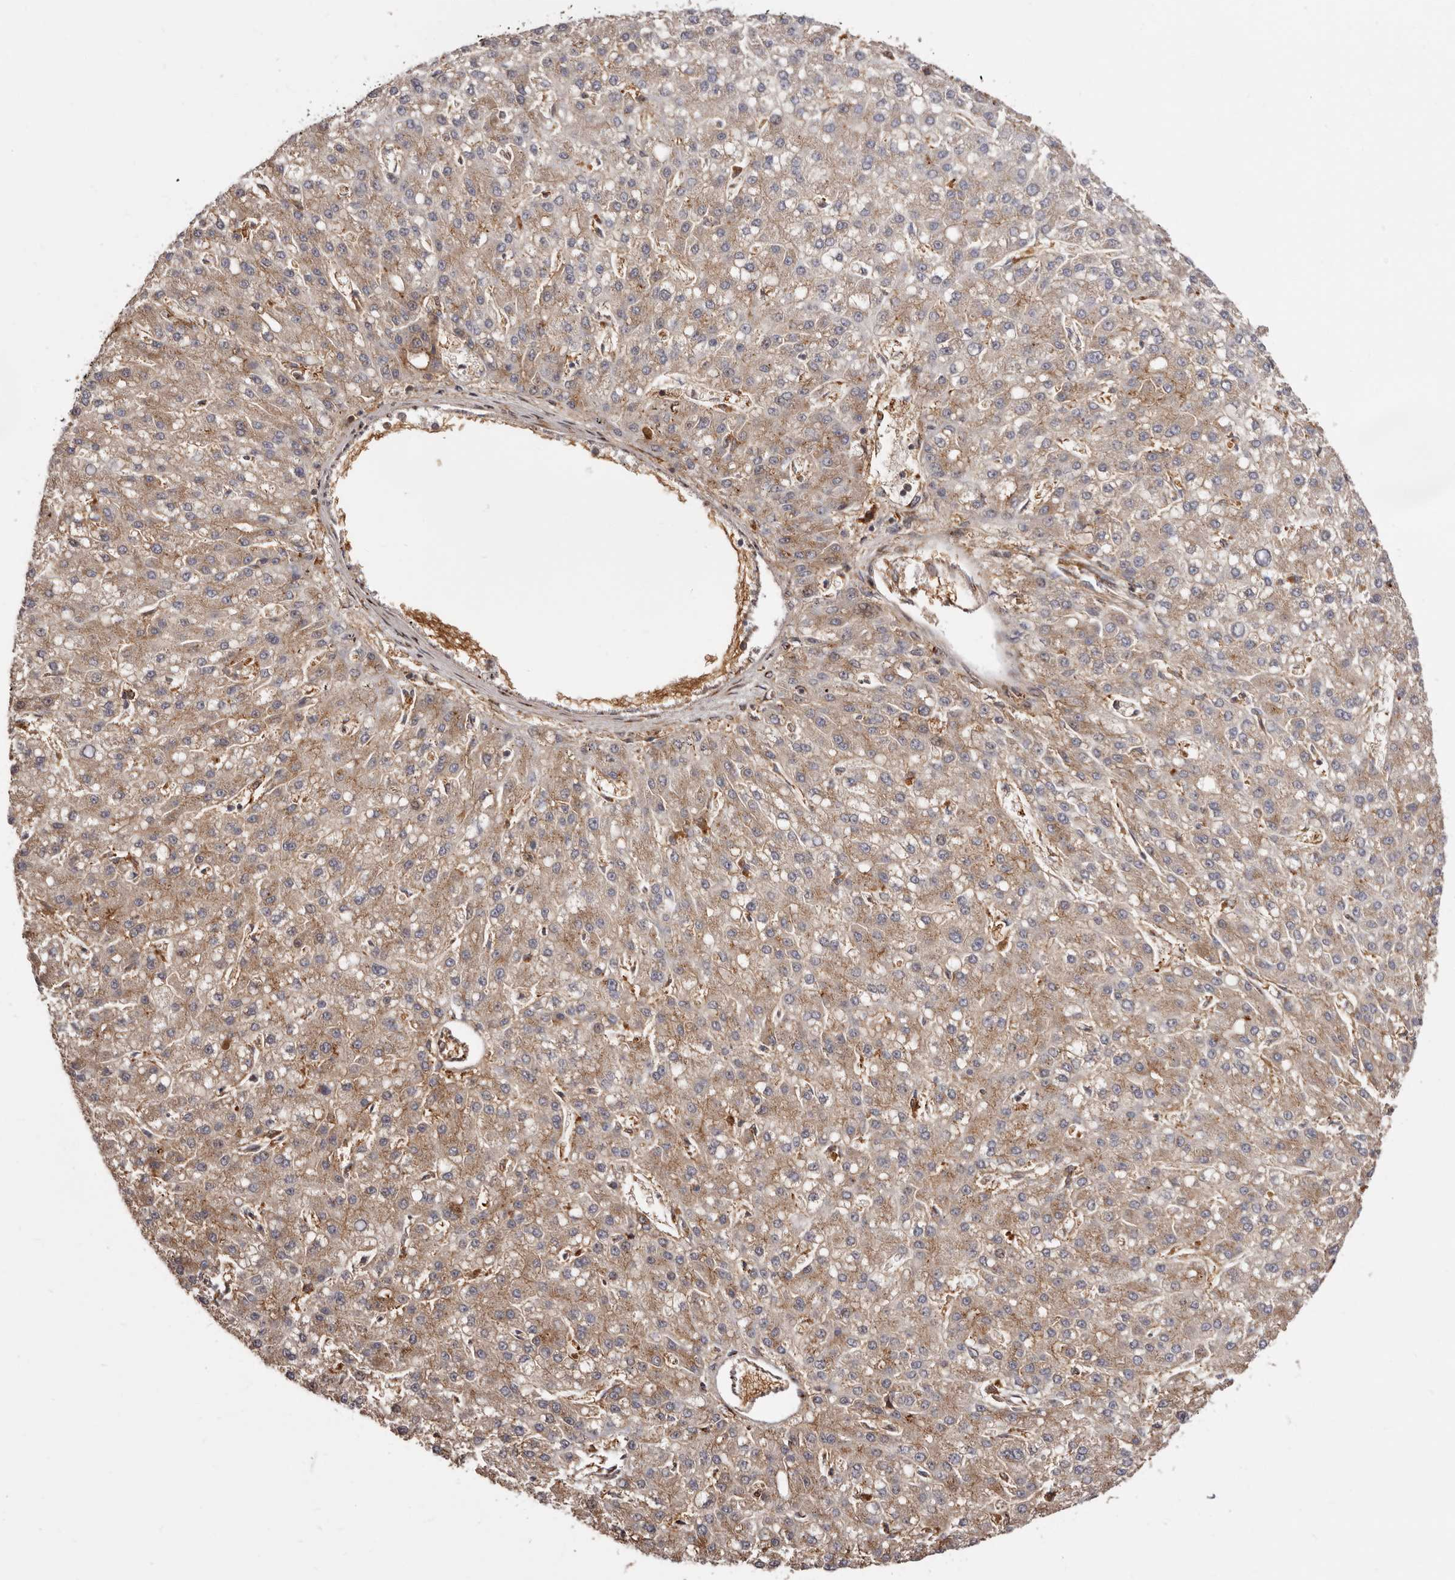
{"staining": {"intensity": "strong", "quantity": "25%-75%", "location": "cytoplasmic/membranous"}, "tissue": "liver cancer", "cell_type": "Tumor cells", "image_type": "cancer", "snomed": [{"axis": "morphology", "description": "Carcinoma, Hepatocellular, NOS"}, {"axis": "topography", "description": "Liver"}], "caption": "Tumor cells demonstrate high levels of strong cytoplasmic/membranous expression in about 25%-75% of cells in human liver hepatocellular carcinoma.", "gene": "GPR27", "patient": {"sex": "male", "age": 67}}